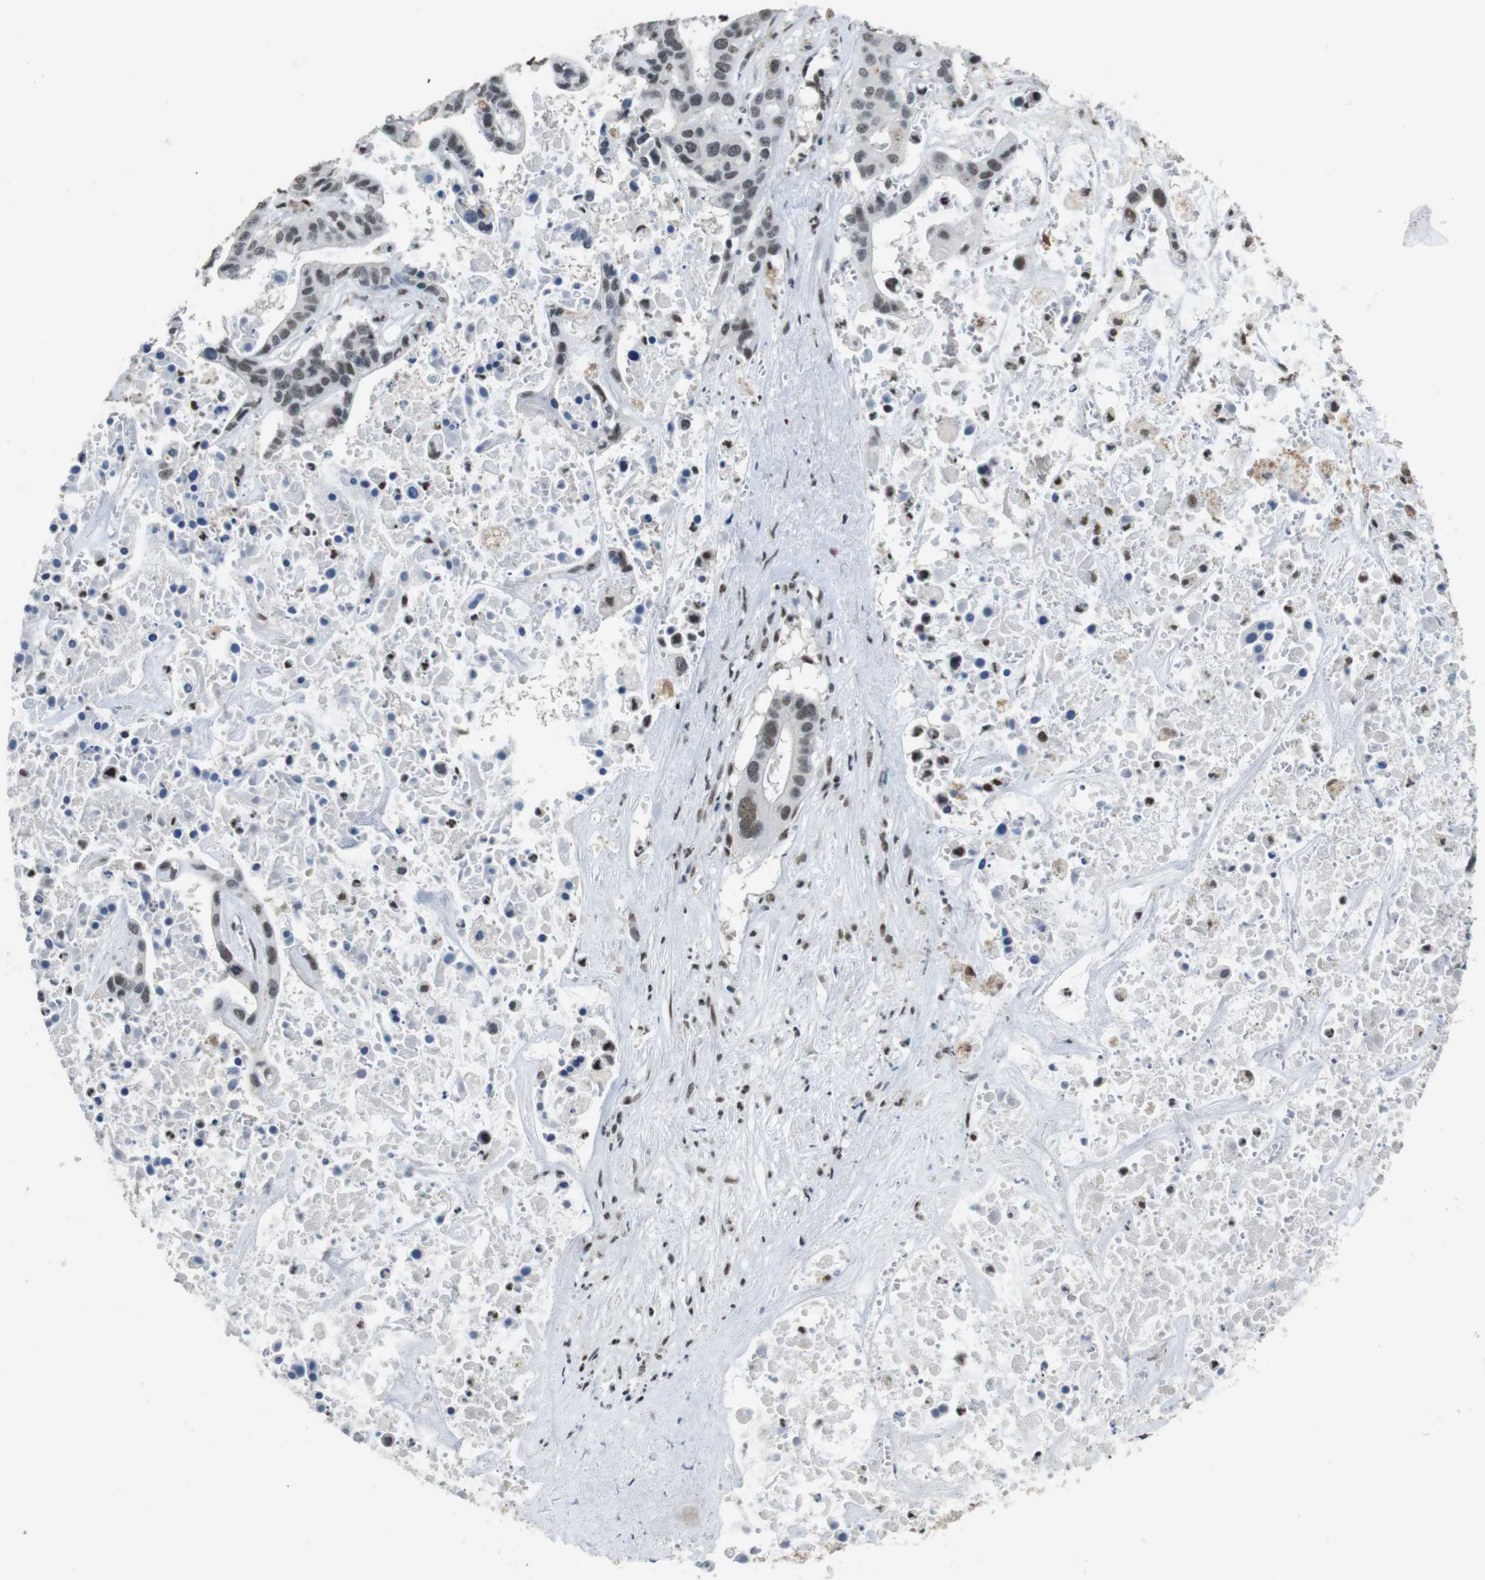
{"staining": {"intensity": "weak", "quantity": ">75%", "location": "nuclear"}, "tissue": "liver cancer", "cell_type": "Tumor cells", "image_type": "cancer", "snomed": [{"axis": "morphology", "description": "Cholangiocarcinoma"}, {"axis": "topography", "description": "Liver"}], "caption": "Protein staining reveals weak nuclear positivity in about >75% of tumor cells in liver cancer.", "gene": "CSNK2B", "patient": {"sex": "female", "age": 65}}